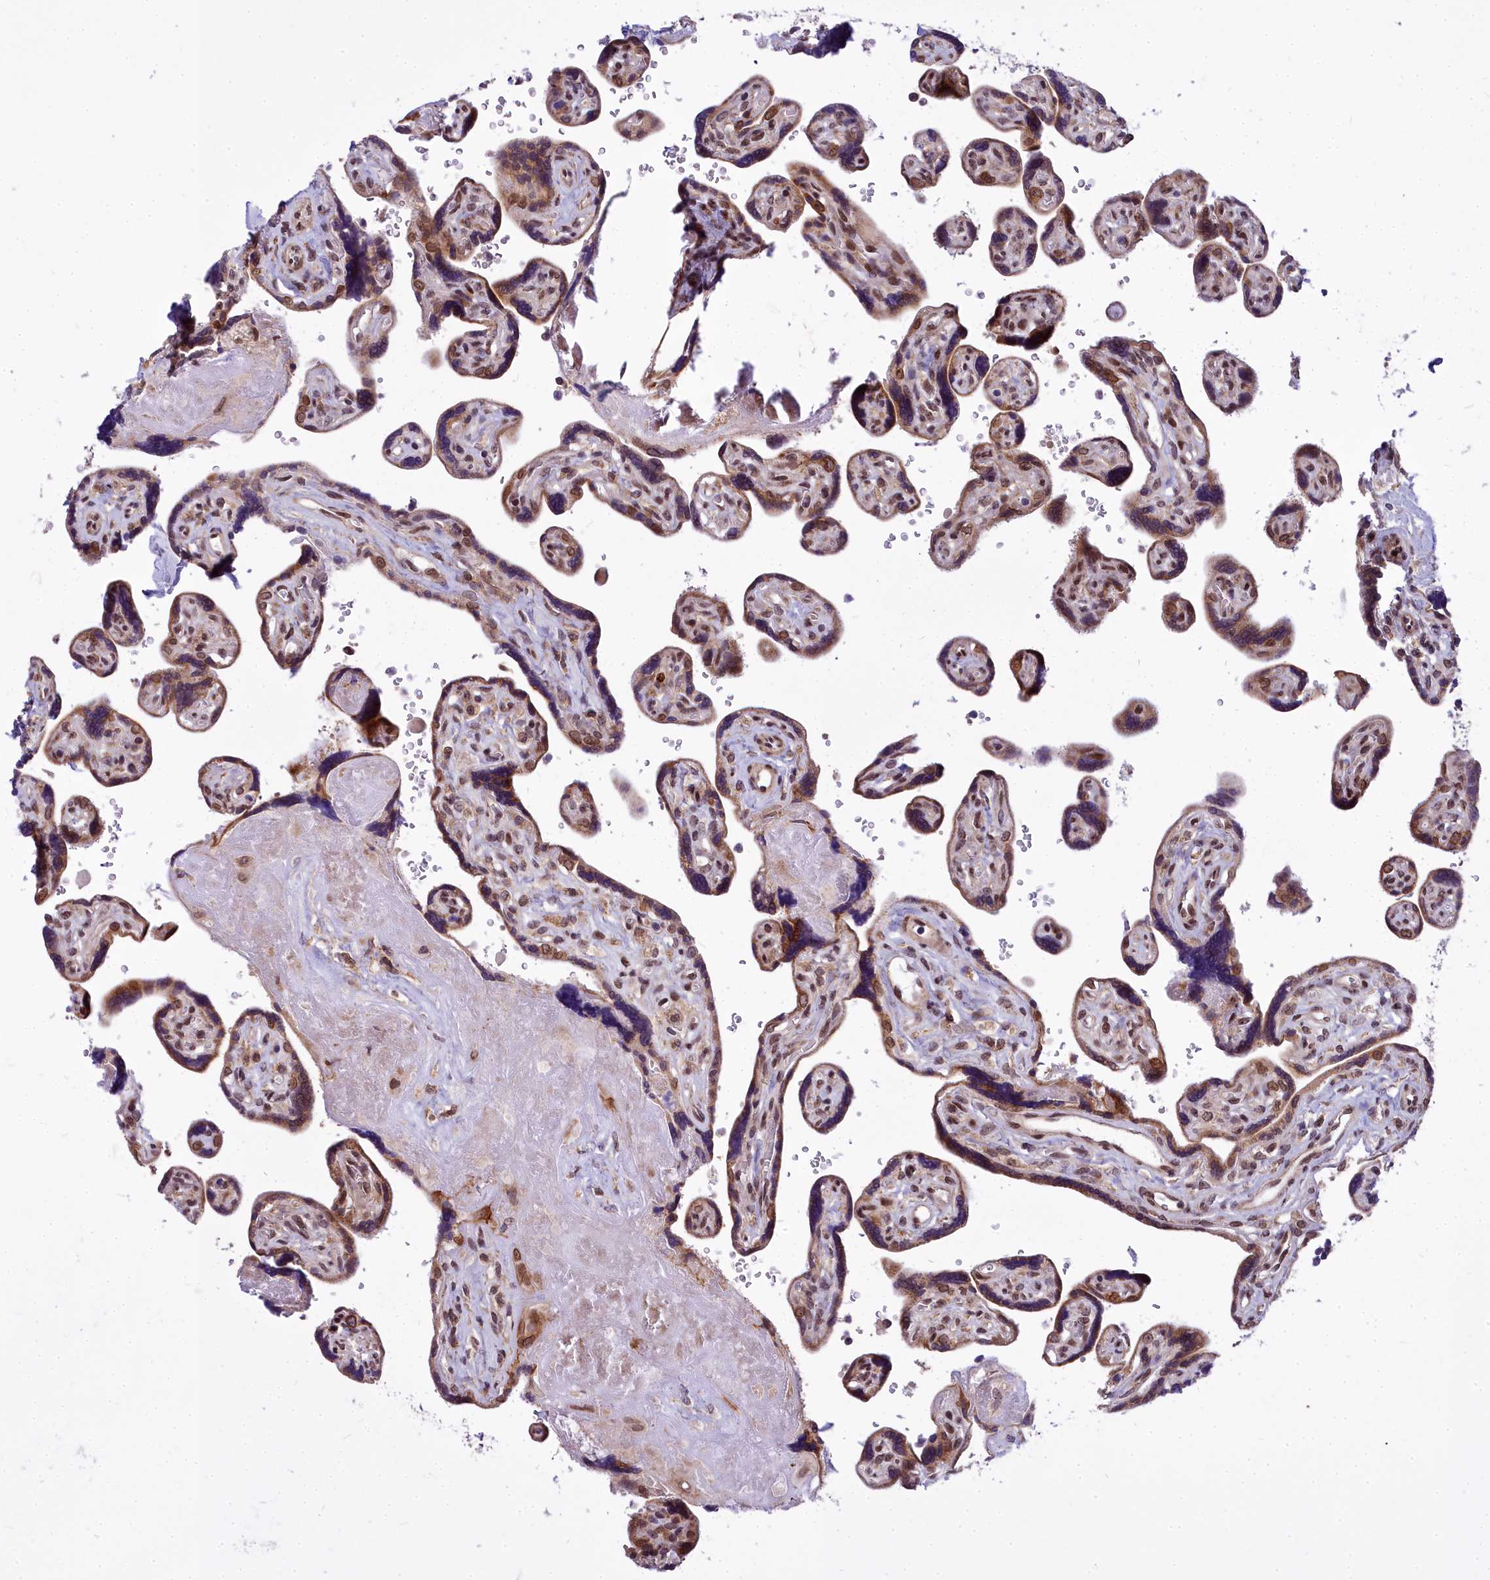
{"staining": {"intensity": "moderate", "quantity": "<25%", "location": "nuclear"}, "tissue": "placenta", "cell_type": "Decidual cells", "image_type": "normal", "snomed": [{"axis": "morphology", "description": "Normal tissue, NOS"}, {"axis": "topography", "description": "Placenta"}], "caption": "IHC micrograph of unremarkable placenta: human placenta stained using immunohistochemistry (IHC) exhibits low levels of moderate protein expression localized specifically in the nuclear of decidual cells, appearing as a nuclear brown color.", "gene": "ABCB8", "patient": {"sex": "female", "age": 39}}